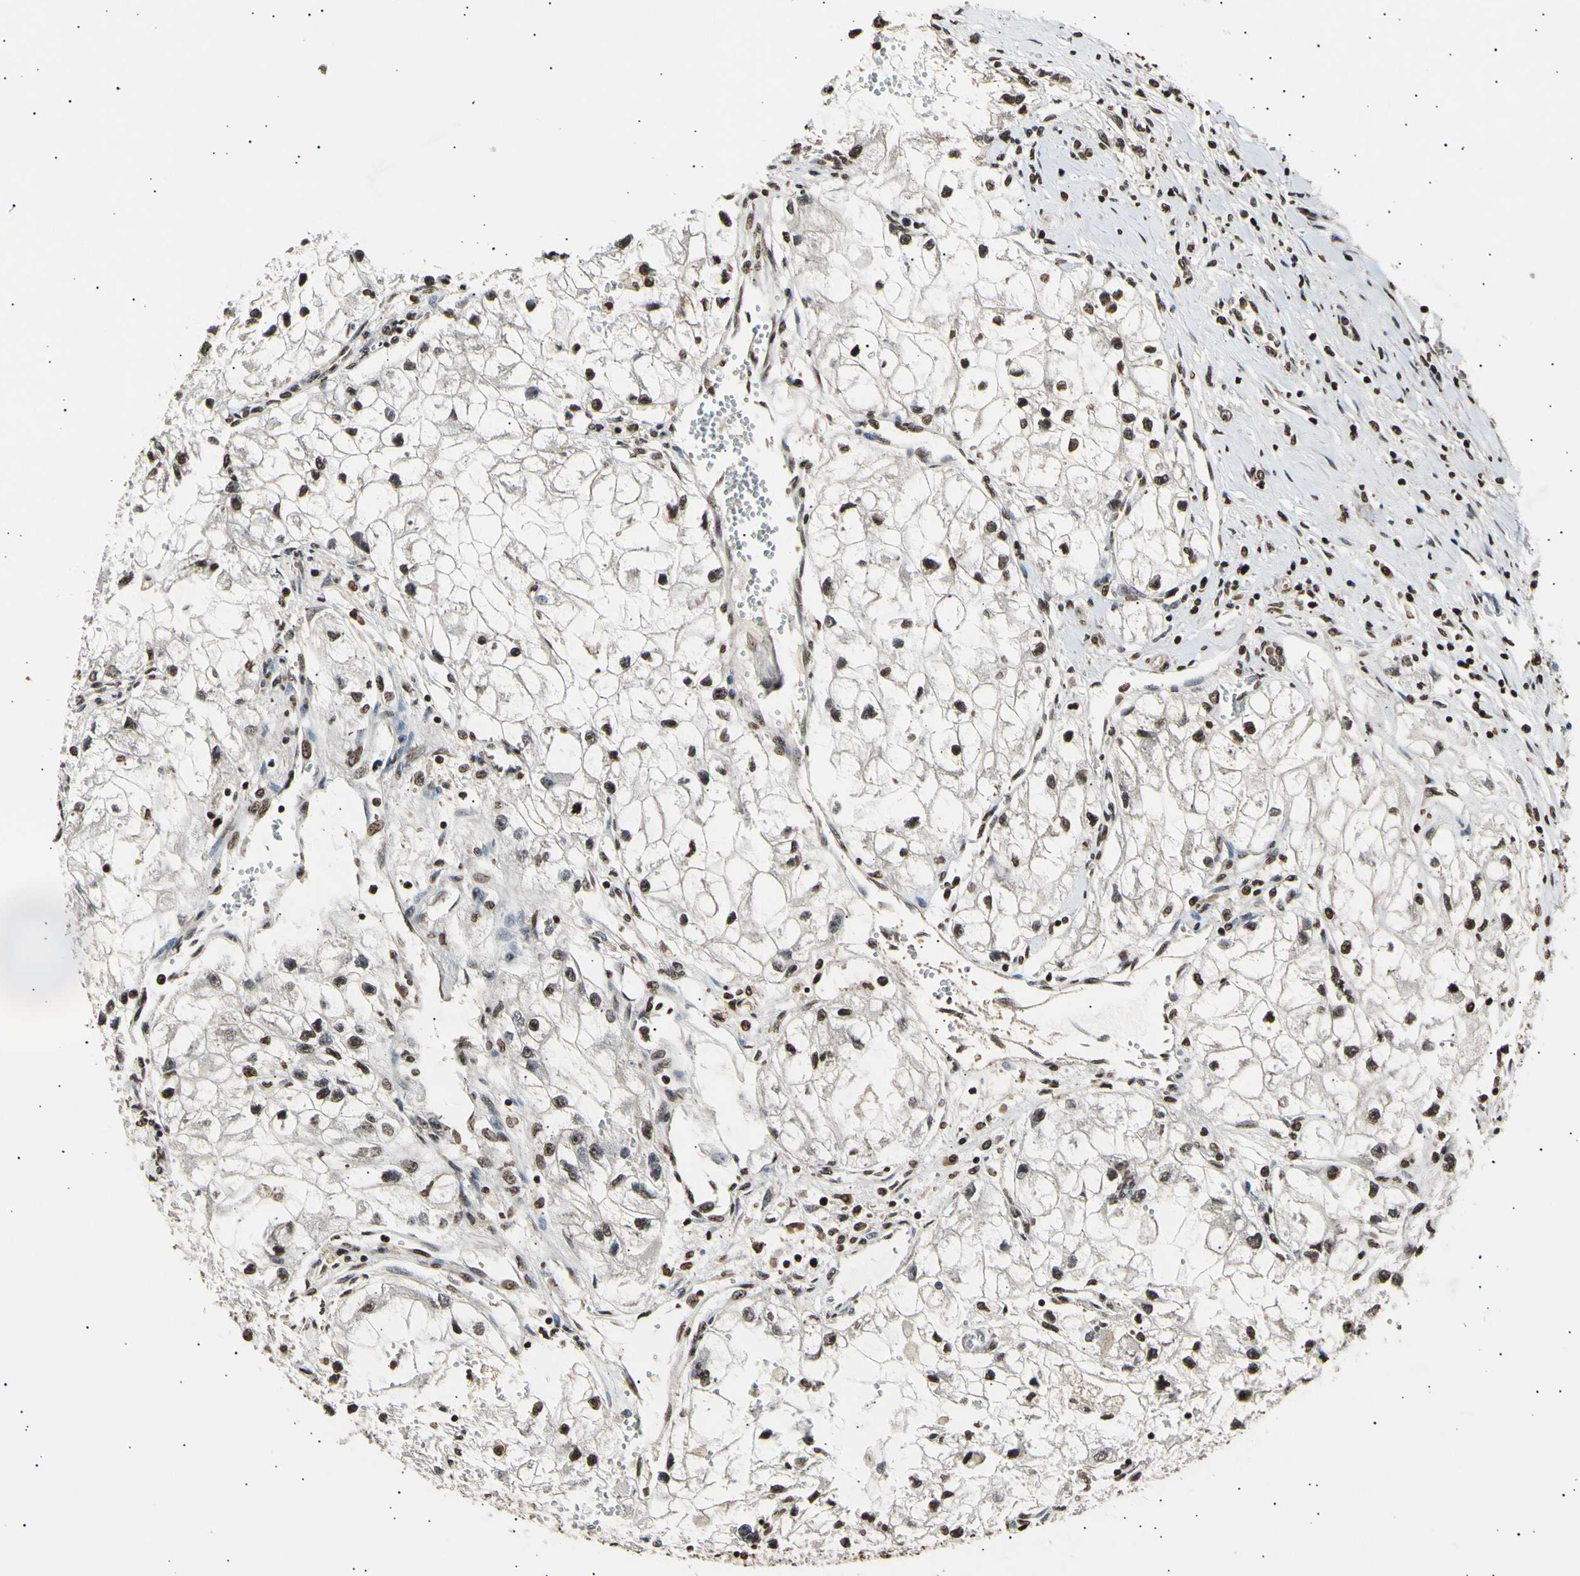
{"staining": {"intensity": "moderate", "quantity": ">75%", "location": "cytoplasmic/membranous,nuclear"}, "tissue": "renal cancer", "cell_type": "Tumor cells", "image_type": "cancer", "snomed": [{"axis": "morphology", "description": "Adenocarcinoma, NOS"}, {"axis": "topography", "description": "Kidney"}], "caption": "Brown immunohistochemical staining in human adenocarcinoma (renal) demonstrates moderate cytoplasmic/membranous and nuclear expression in approximately >75% of tumor cells.", "gene": "ANAPC7", "patient": {"sex": "female", "age": 70}}